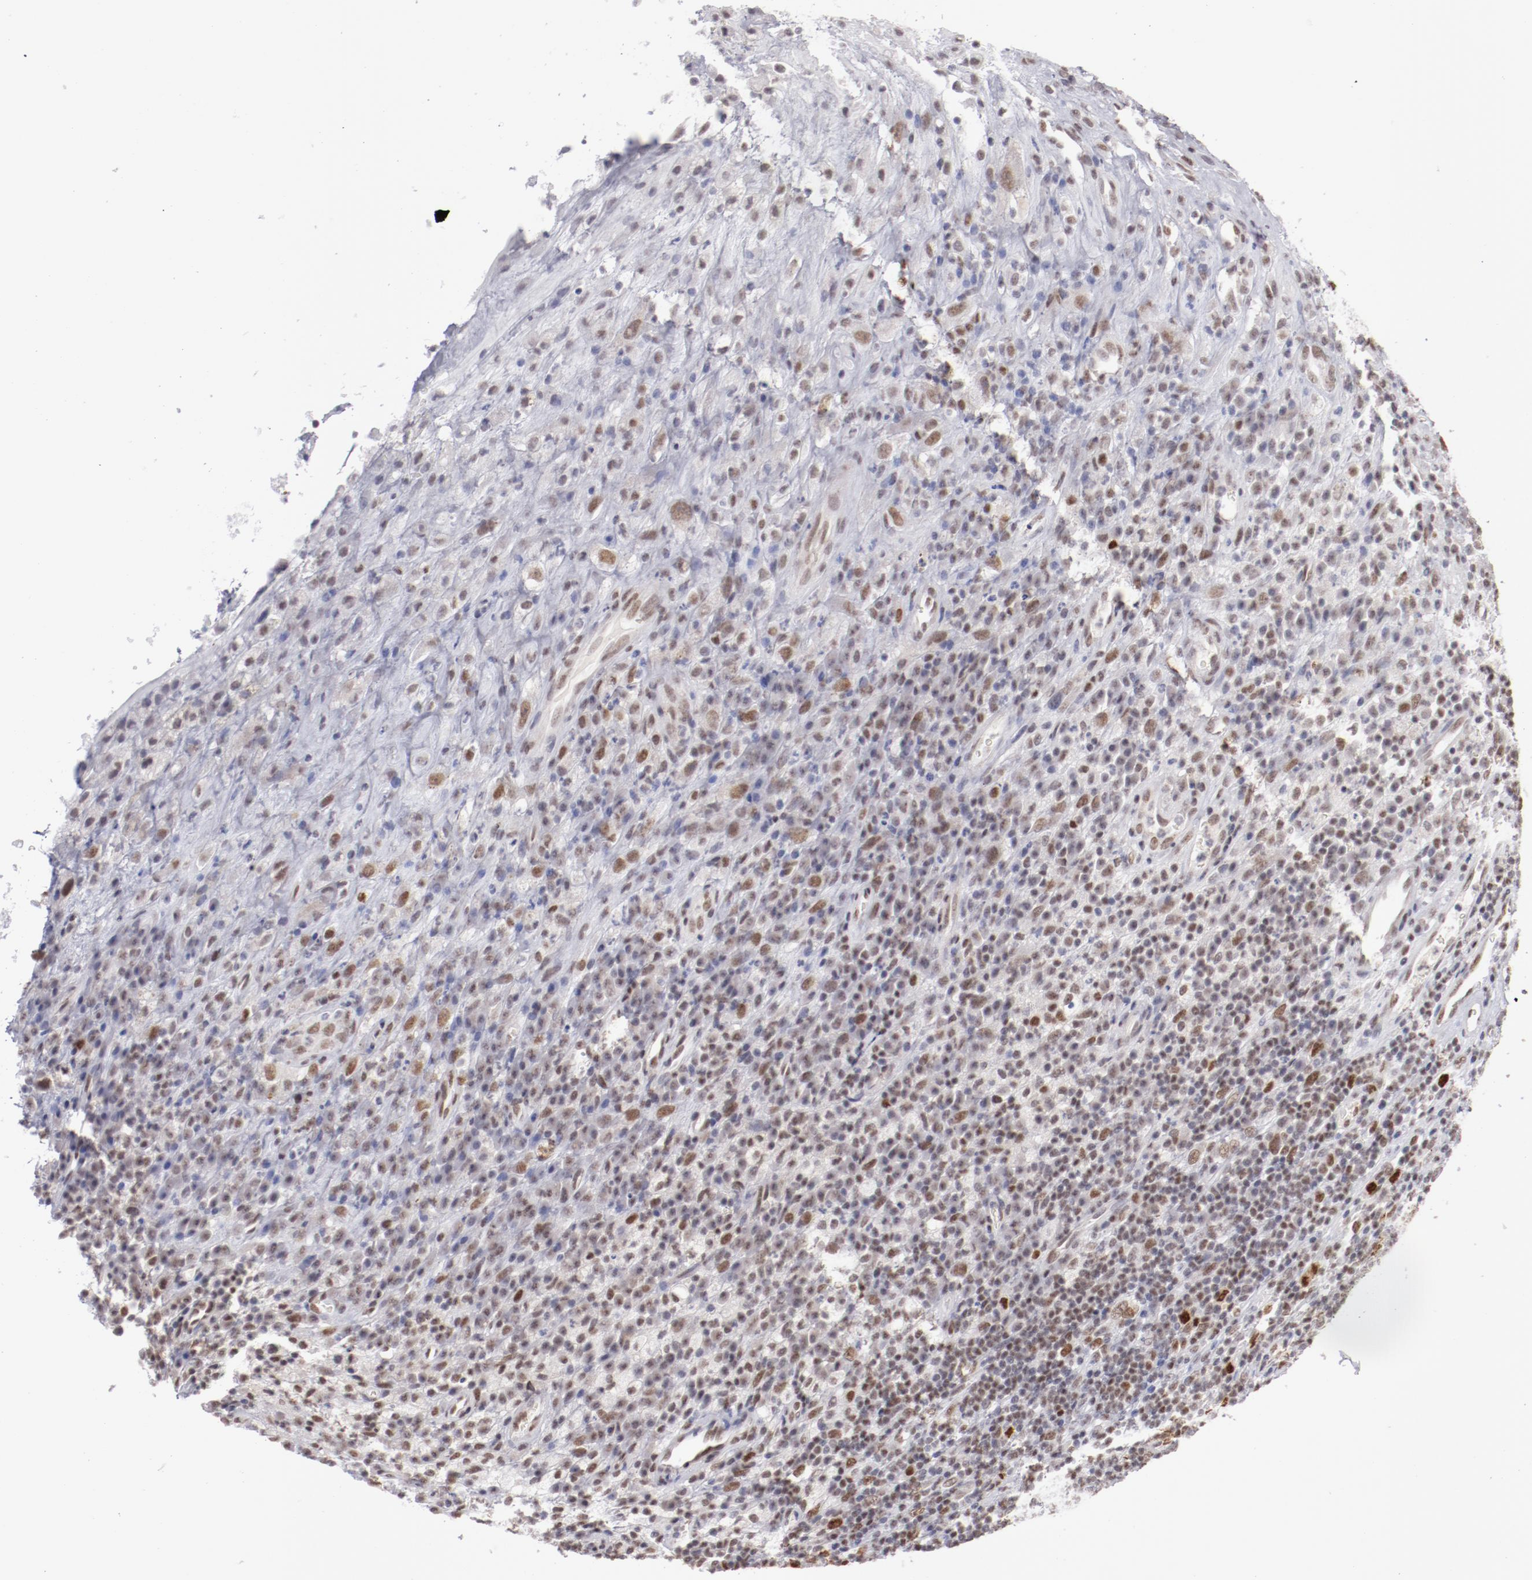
{"staining": {"intensity": "moderate", "quantity": ">75%", "location": "nuclear"}, "tissue": "testis cancer", "cell_type": "Tumor cells", "image_type": "cancer", "snomed": [{"axis": "morphology", "description": "Necrosis, NOS"}, {"axis": "morphology", "description": "Carcinoma, Embryonal, NOS"}, {"axis": "topography", "description": "Testis"}], "caption": "An image of testis cancer (embryonal carcinoma) stained for a protein shows moderate nuclear brown staining in tumor cells.", "gene": "TFAP4", "patient": {"sex": "male", "age": 19}}